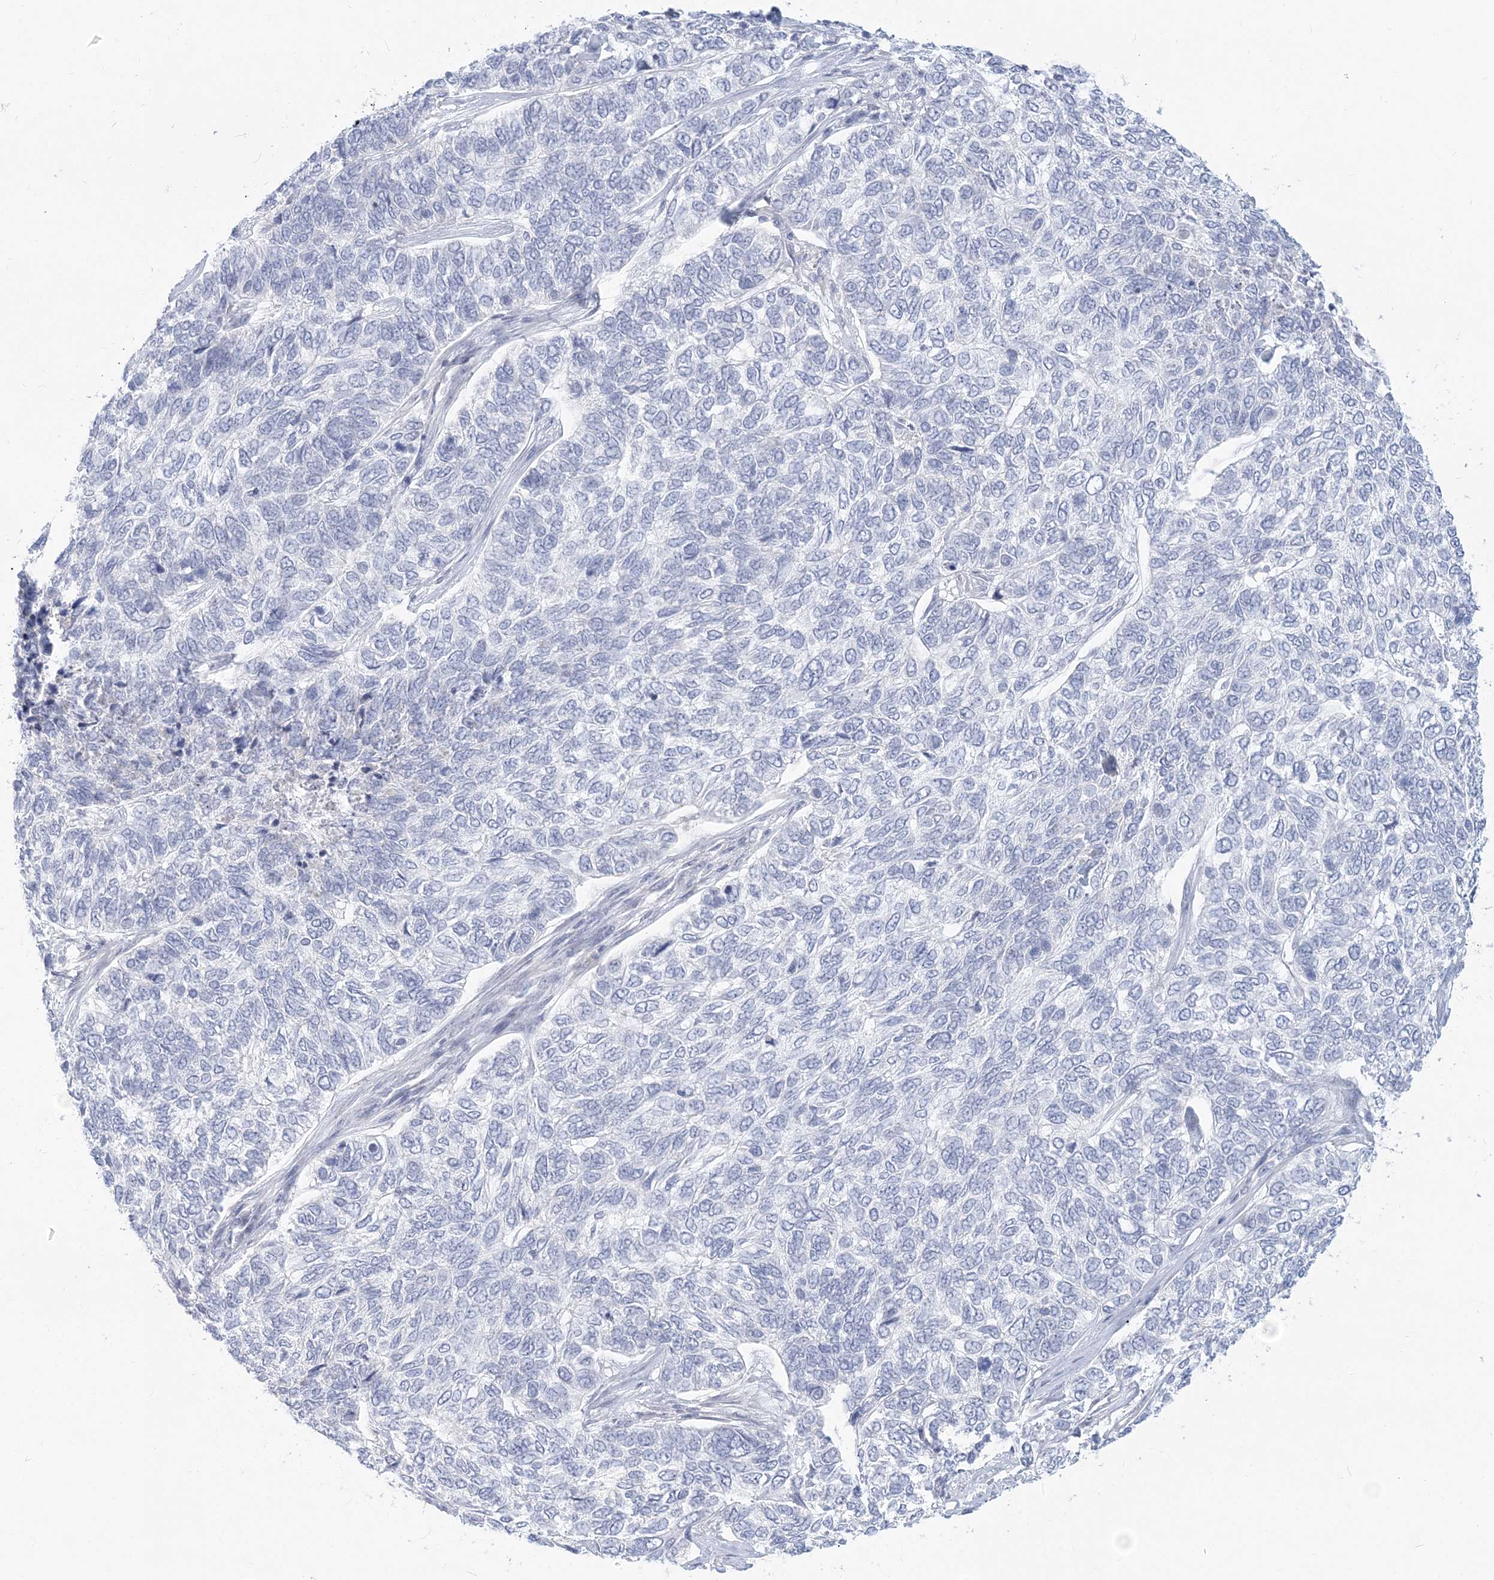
{"staining": {"intensity": "negative", "quantity": "none", "location": "none"}, "tissue": "skin cancer", "cell_type": "Tumor cells", "image_type": "cancer", "snomed": [{"axis": "morphology", "description": "Basal cell carcinoma"}, {"axis": "topography", "description": "Skin"}], "caption": "Immunohistochemistry photomicrograph of human skin cancer stained for a protein (brown), which exhibits no staining in tumor cells. (Immunohistochemistry, brightfield microscopy, high magnification).", "gene": "CSN1S1", "patient": {"sex": "female", "age": 65}}